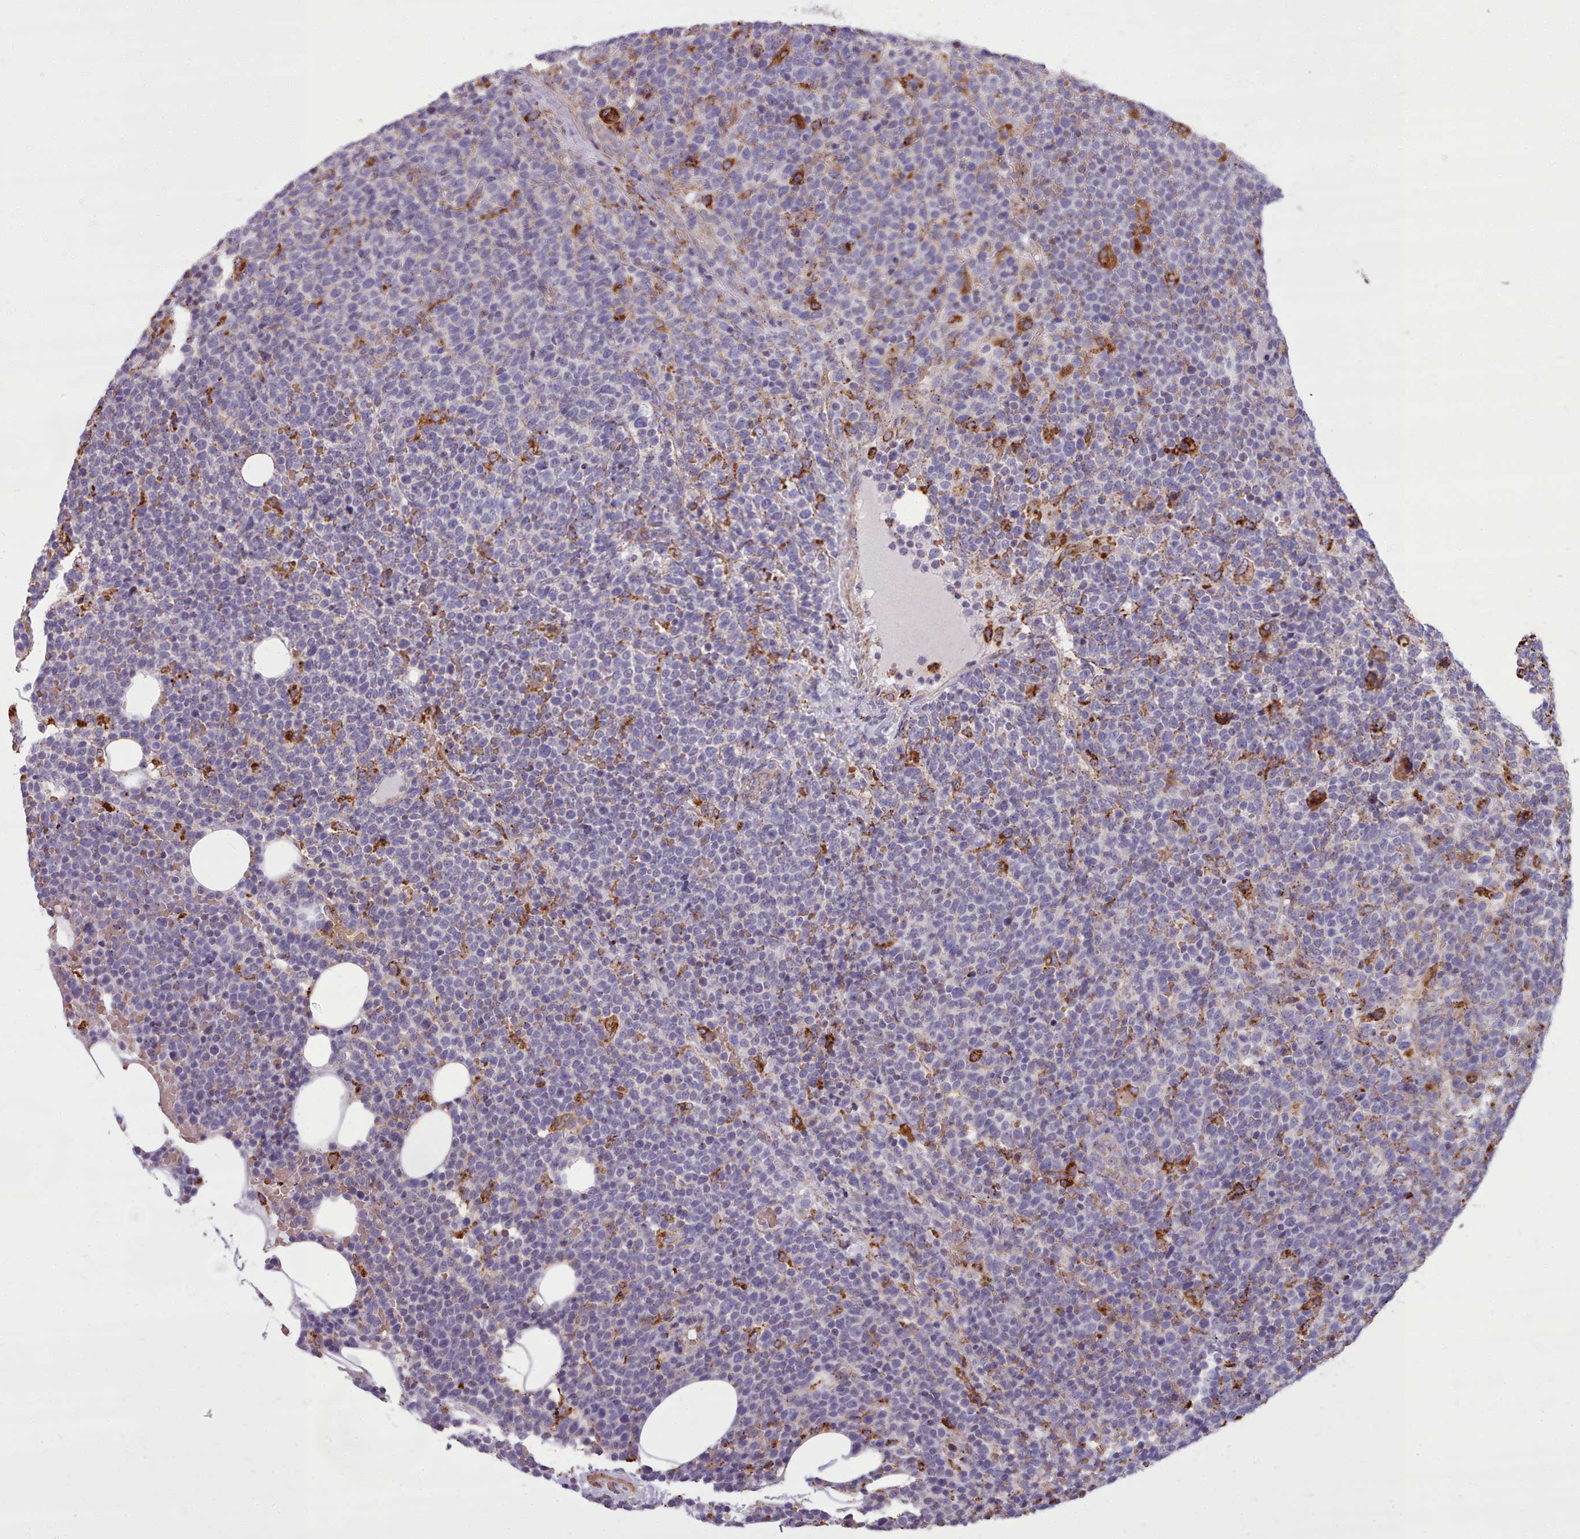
{"staining": {"intensity": "negative", "quantity": "none", "location": "none"}, "tissue": "lymphoma", "cell_type": "Tumor cells", "image_type": "cancer", "snomed": [{"axis": "morphology", "description": "Malignant lymphoma, non-Hodgkin's type, High grade"}, {"axis": "topography", "description": "Lymph node"}], "caption": "A histopathology image of malignant lymphoma, non-Hodgkin's type (high-grade) stained for a protein exhibits no brown staining in tumor cells.", "gene": "PACSIN3", "patient": {"sex": "male", "age": 61}}